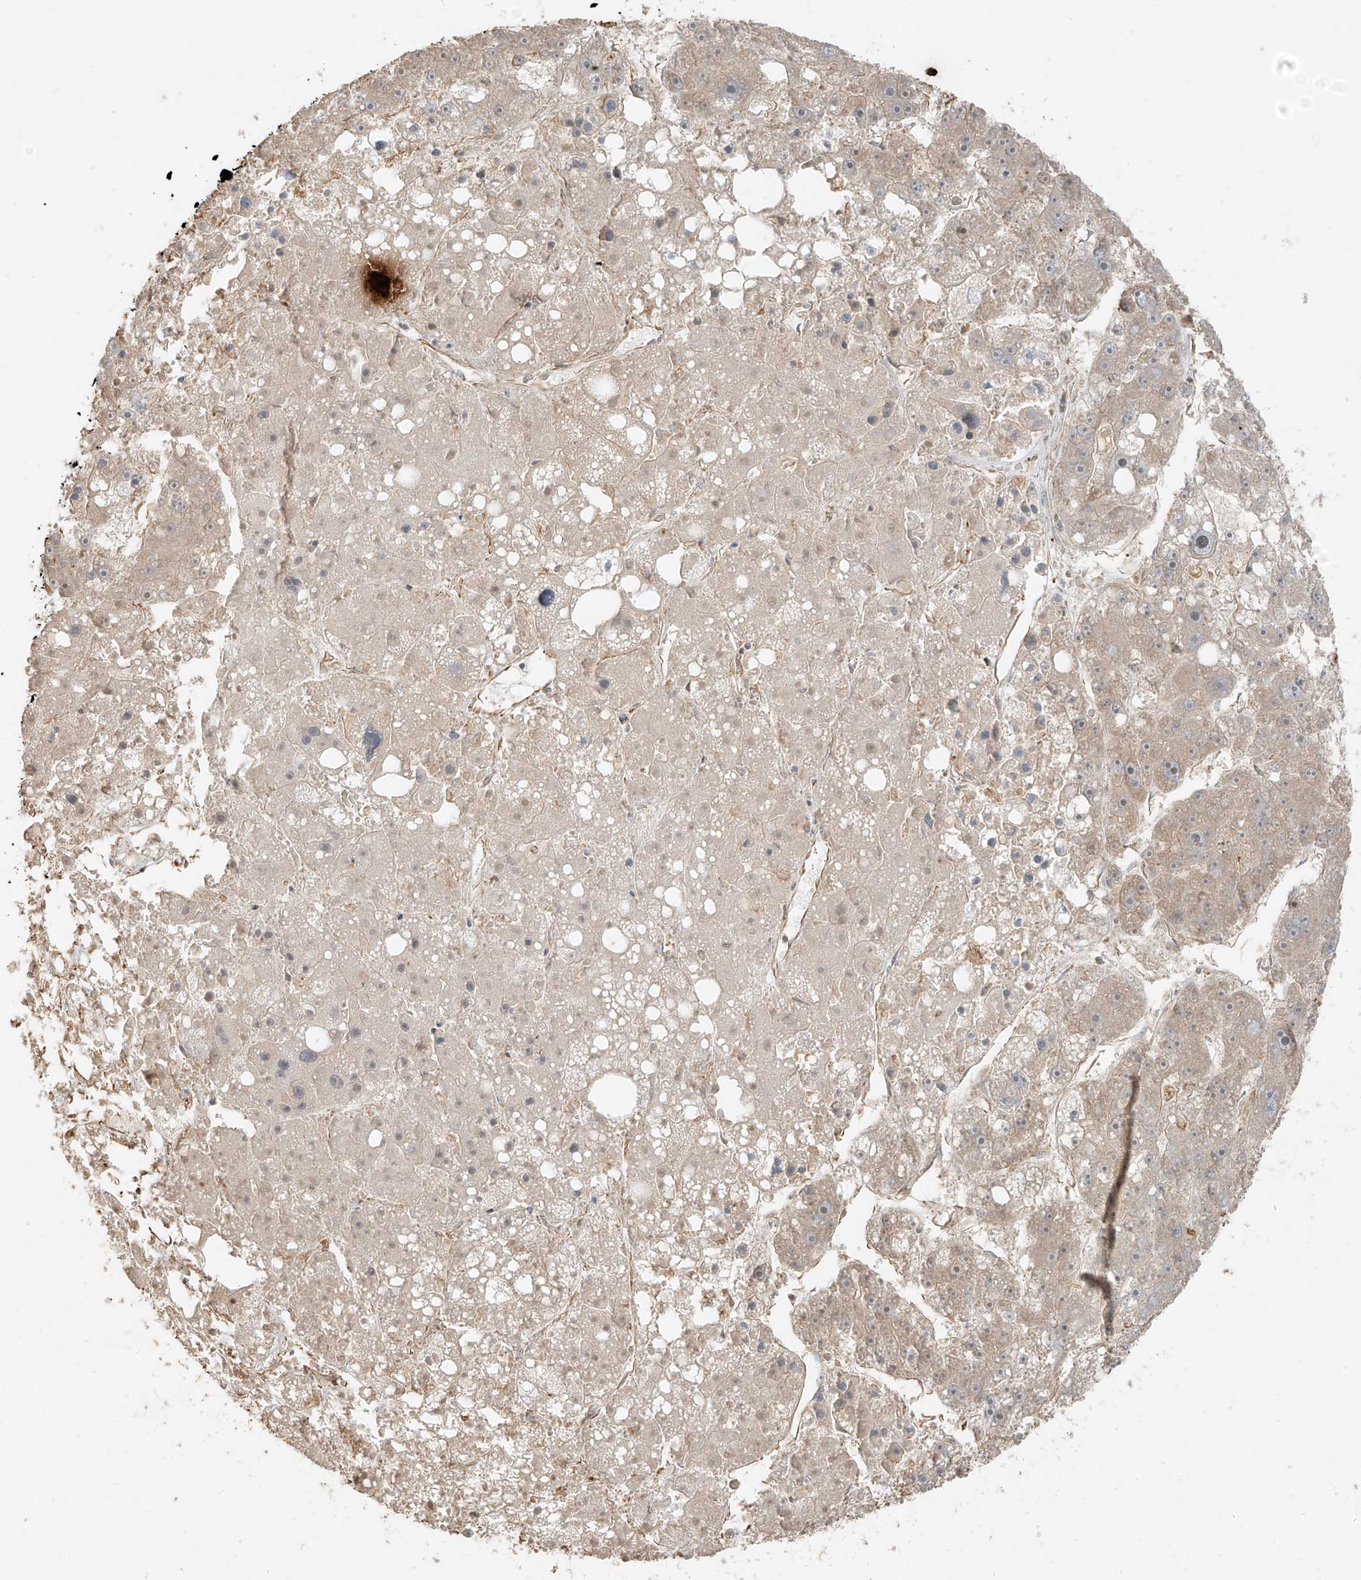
{"staining": {"intensity": "weak", "quantity": "<25%", "location": "cytoplasmic/membranous"}, "tissue": "liver cancer", "cell_type": "Tumor cells", "image_type": "cancer", "snomed": [{"axis": "morphology", "description": "Carcinoma, Hepatocellular, NOS"}, {"axis": "topography", "description": "Liver"}], "caption": "Liver cancer (hepatocellular carcinoma) stained for a protein using IHC exhibits no staining tumor cells.", "gene": "ANKZF1", "patient": {"sex": "female", "age": 61}}